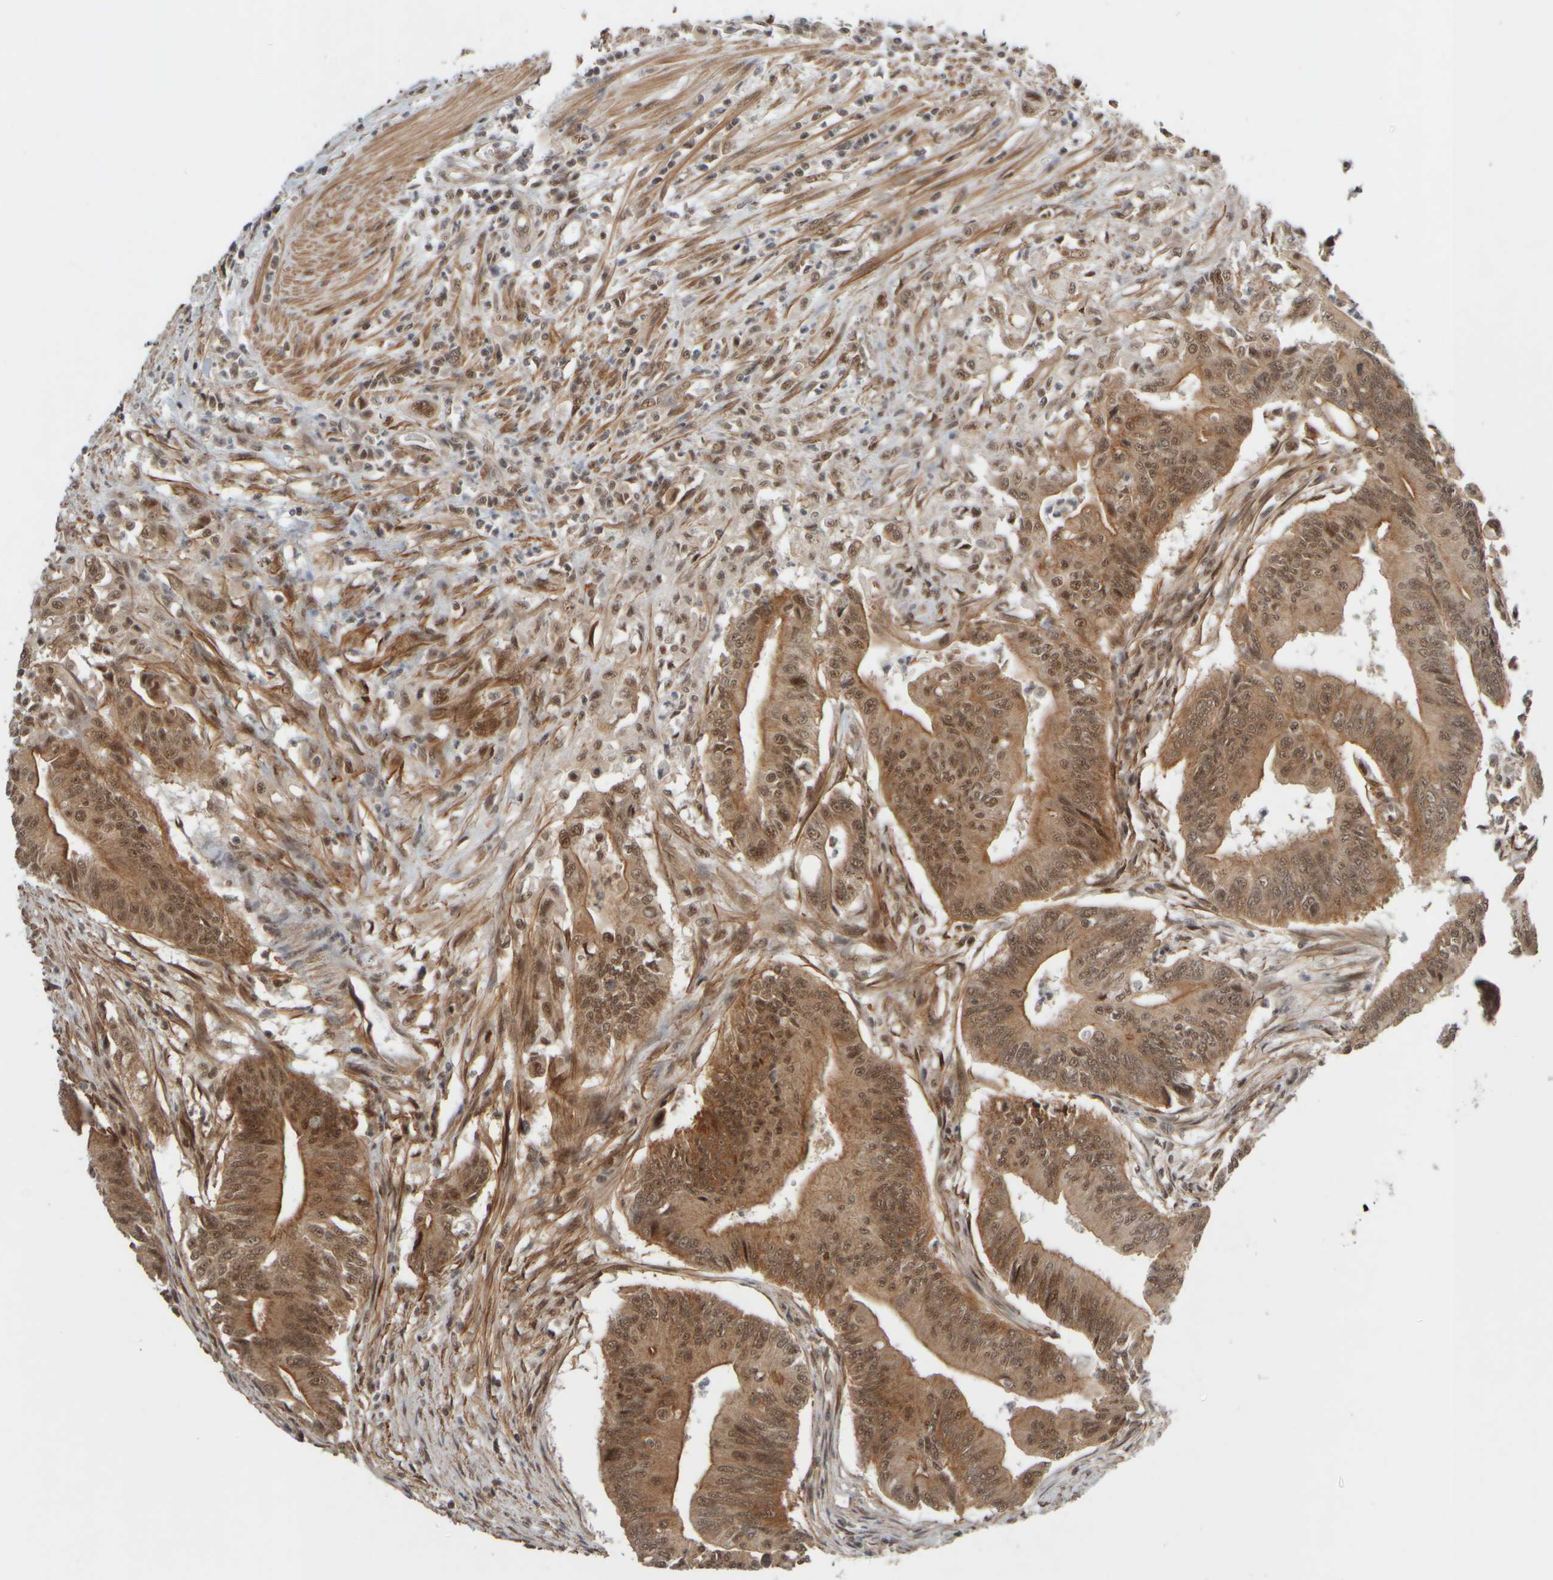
{"staining": {"intensity": "moderate", "quantity": ">75%", "location": "cytoplasmic/membranous,nuclear"}, "tissue": "colorectal cancer", "cell_type": "Tumor cells", "image_type": "cancer", "snomed": [{"axis": "morphology", "description": "Adenoma, NOS"}, {"axis": "morphology", "description": "Adenocarcinoma, NOS"}, {"axis": "topography", "description": "Colon"}], "caption": "A brown stain highlights moderate cytoplasmic/membranous and nuclear staining of a protein in human adenocarcinoma (colorectal) tumor cells.", "gene": "SYNRG", "patient": {"sex": "male", "age": 79}}